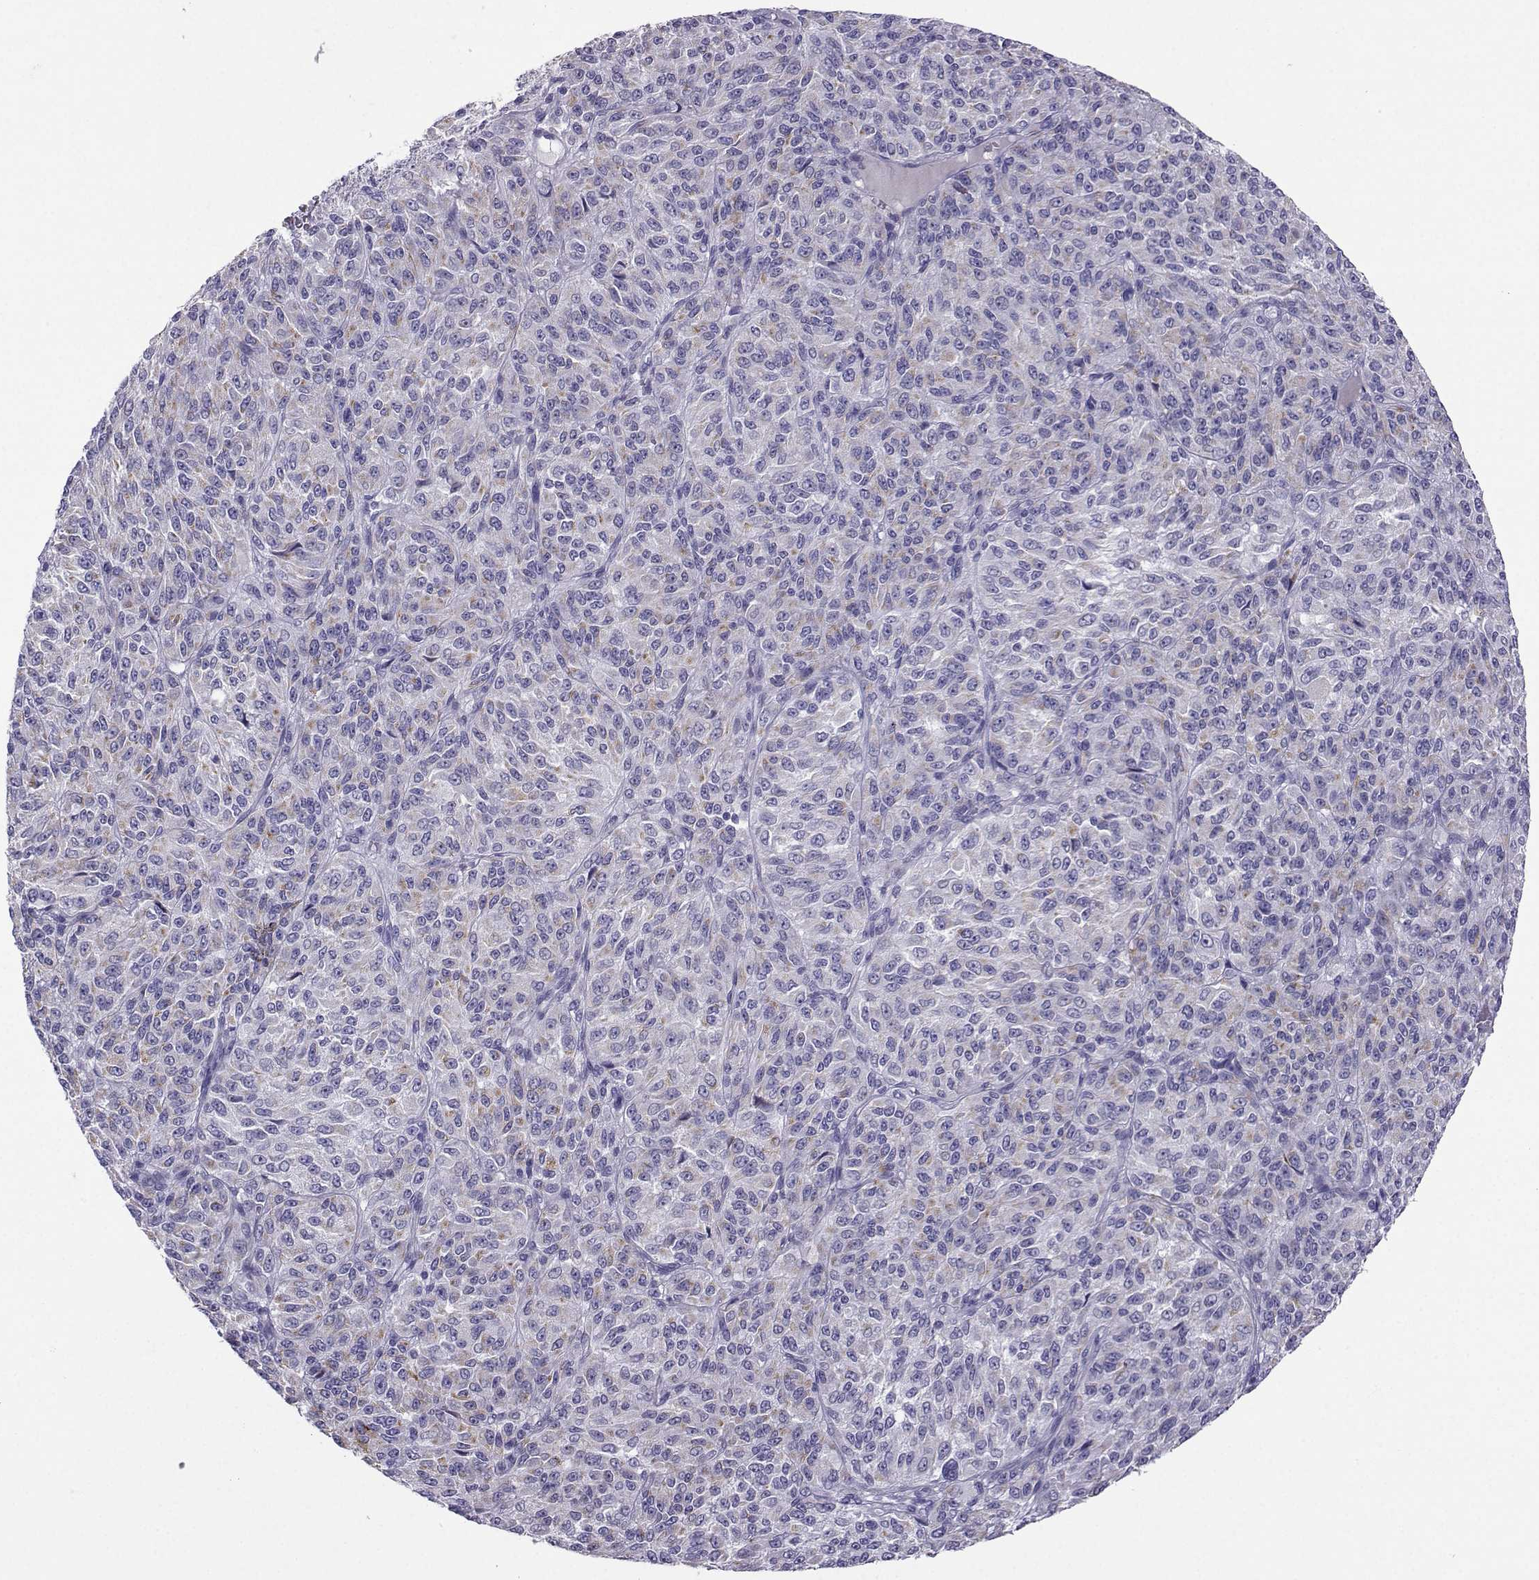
{"staining": {"intensity": "negative", "quantity": "none", "location": "none"}, "tissue": "melanoma", "cell_type": "Tumor cells", "image_type": "cancer", "snomed": [{"axis": "morphology", "description": "Malignant melanoma, Metastatic site"}, {"axis": "topography", "description": "Brain"}], "caption": "Melanoma was stained to show a protein in brown. There is no significant staining in tumor cells.", "gene": "FBXO24", "patient": {"sex": "female", "age": 56}}